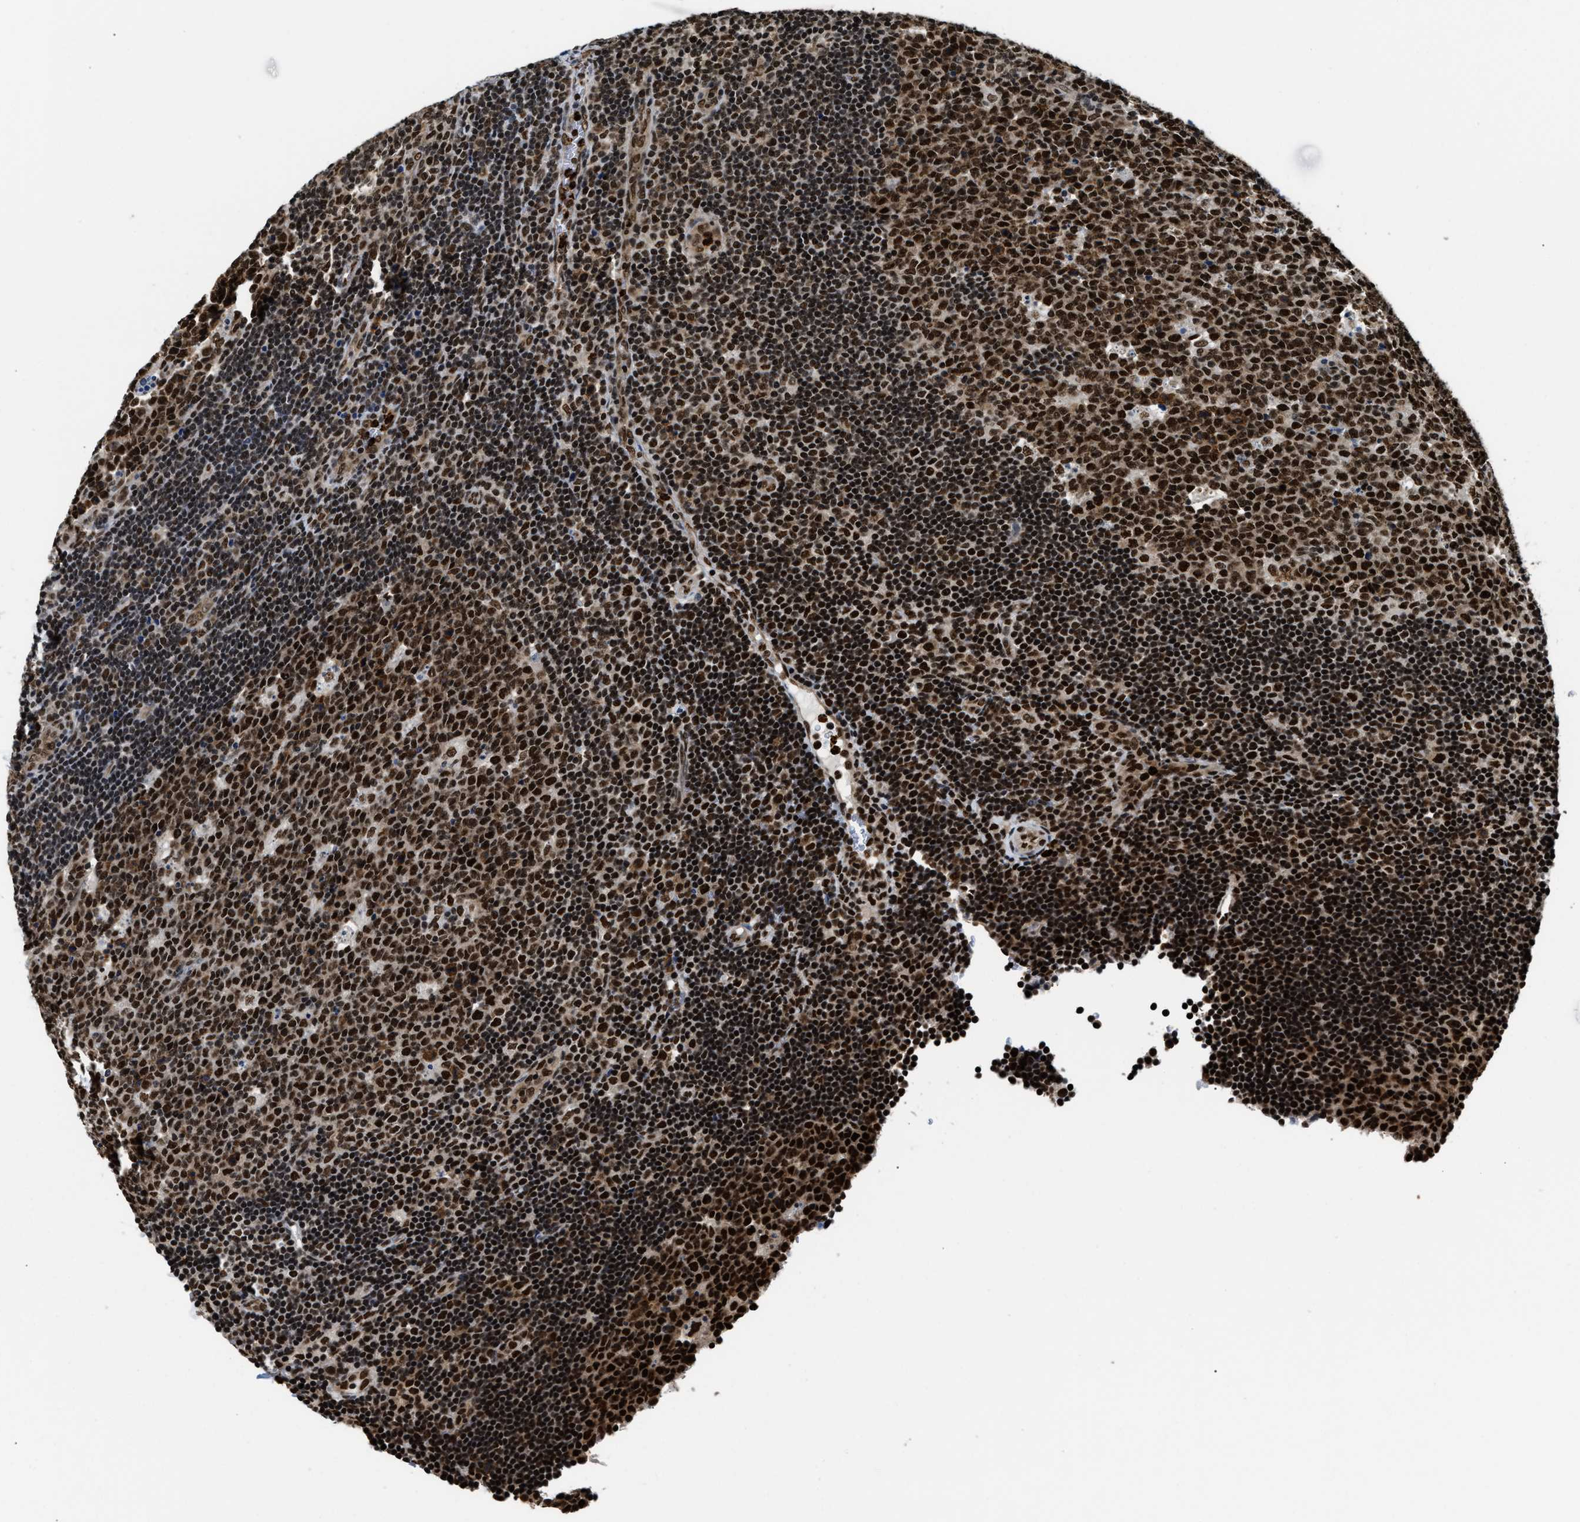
{"staining": {"intensity": "strong", "quantity": ">75%", "location": "cytoplasmic/membranous,nuclear"}, "tissue": "lymph node", "cell_type": "Germinal center cells", "image_type": "normal", "snomed": [{"axis": "morphology", "description": "Normal tissue, NOS"}, {"axis": "topography", "description": "Lymph node"}, {"axis": "topography", "description": "Salivary gland"}], "caption": "Unremarkable lymph node was stained to show a protein in brown. There is high levels of strong cytoplasmic/membranous,nuclear positivity in approximately >75% of germinal center cells. The staining was performed using DAB, with brown indicating positive protein expression. Nuclei are stained blue with hematoxylin.", "gene": "CCNDBP1", "patient": {"sex": "male", "age": 8}}